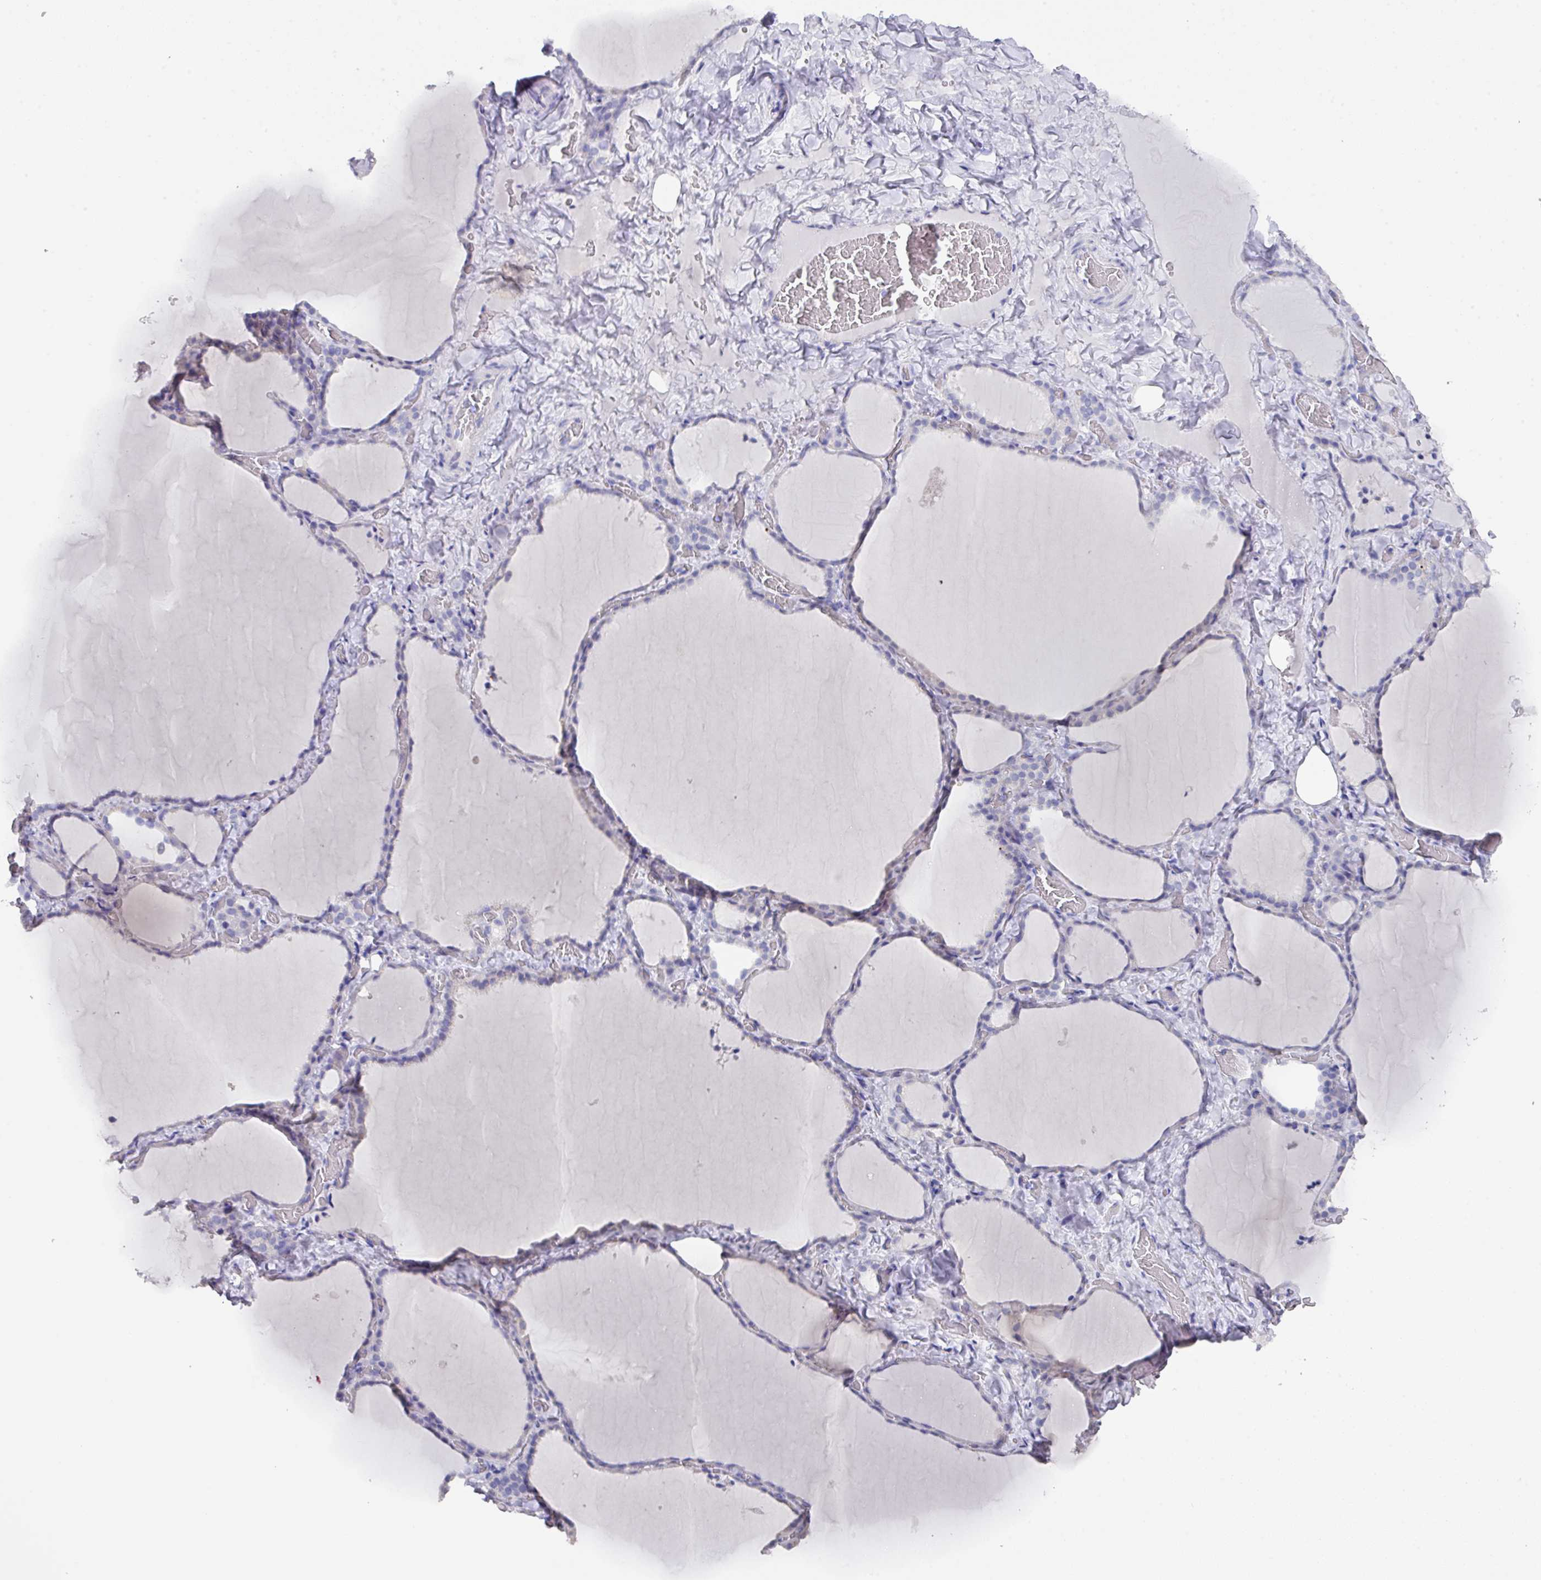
{"staining": {"intensity": "negative", "quantity": "none", "location": "none"}, "tissue": "thyroid gland", "cell_type": "Glandular cells", "image_type": "normal", "snomed": [{"axis": "morphology", "description": "Normal tissue, NOS"}, {"axis": "topography", "description": "Thyroid gland"}], "caption": "High magnification brightfield microscopy of normal thyroid gland stained with DAB (3,3'-diaminobenzidine) (brown) and counterstained with hematoxylin (blue): glandular cells show no significant positivity.", "gene": "DAZ1", "patient": {"sex": "female", "age": 22}}